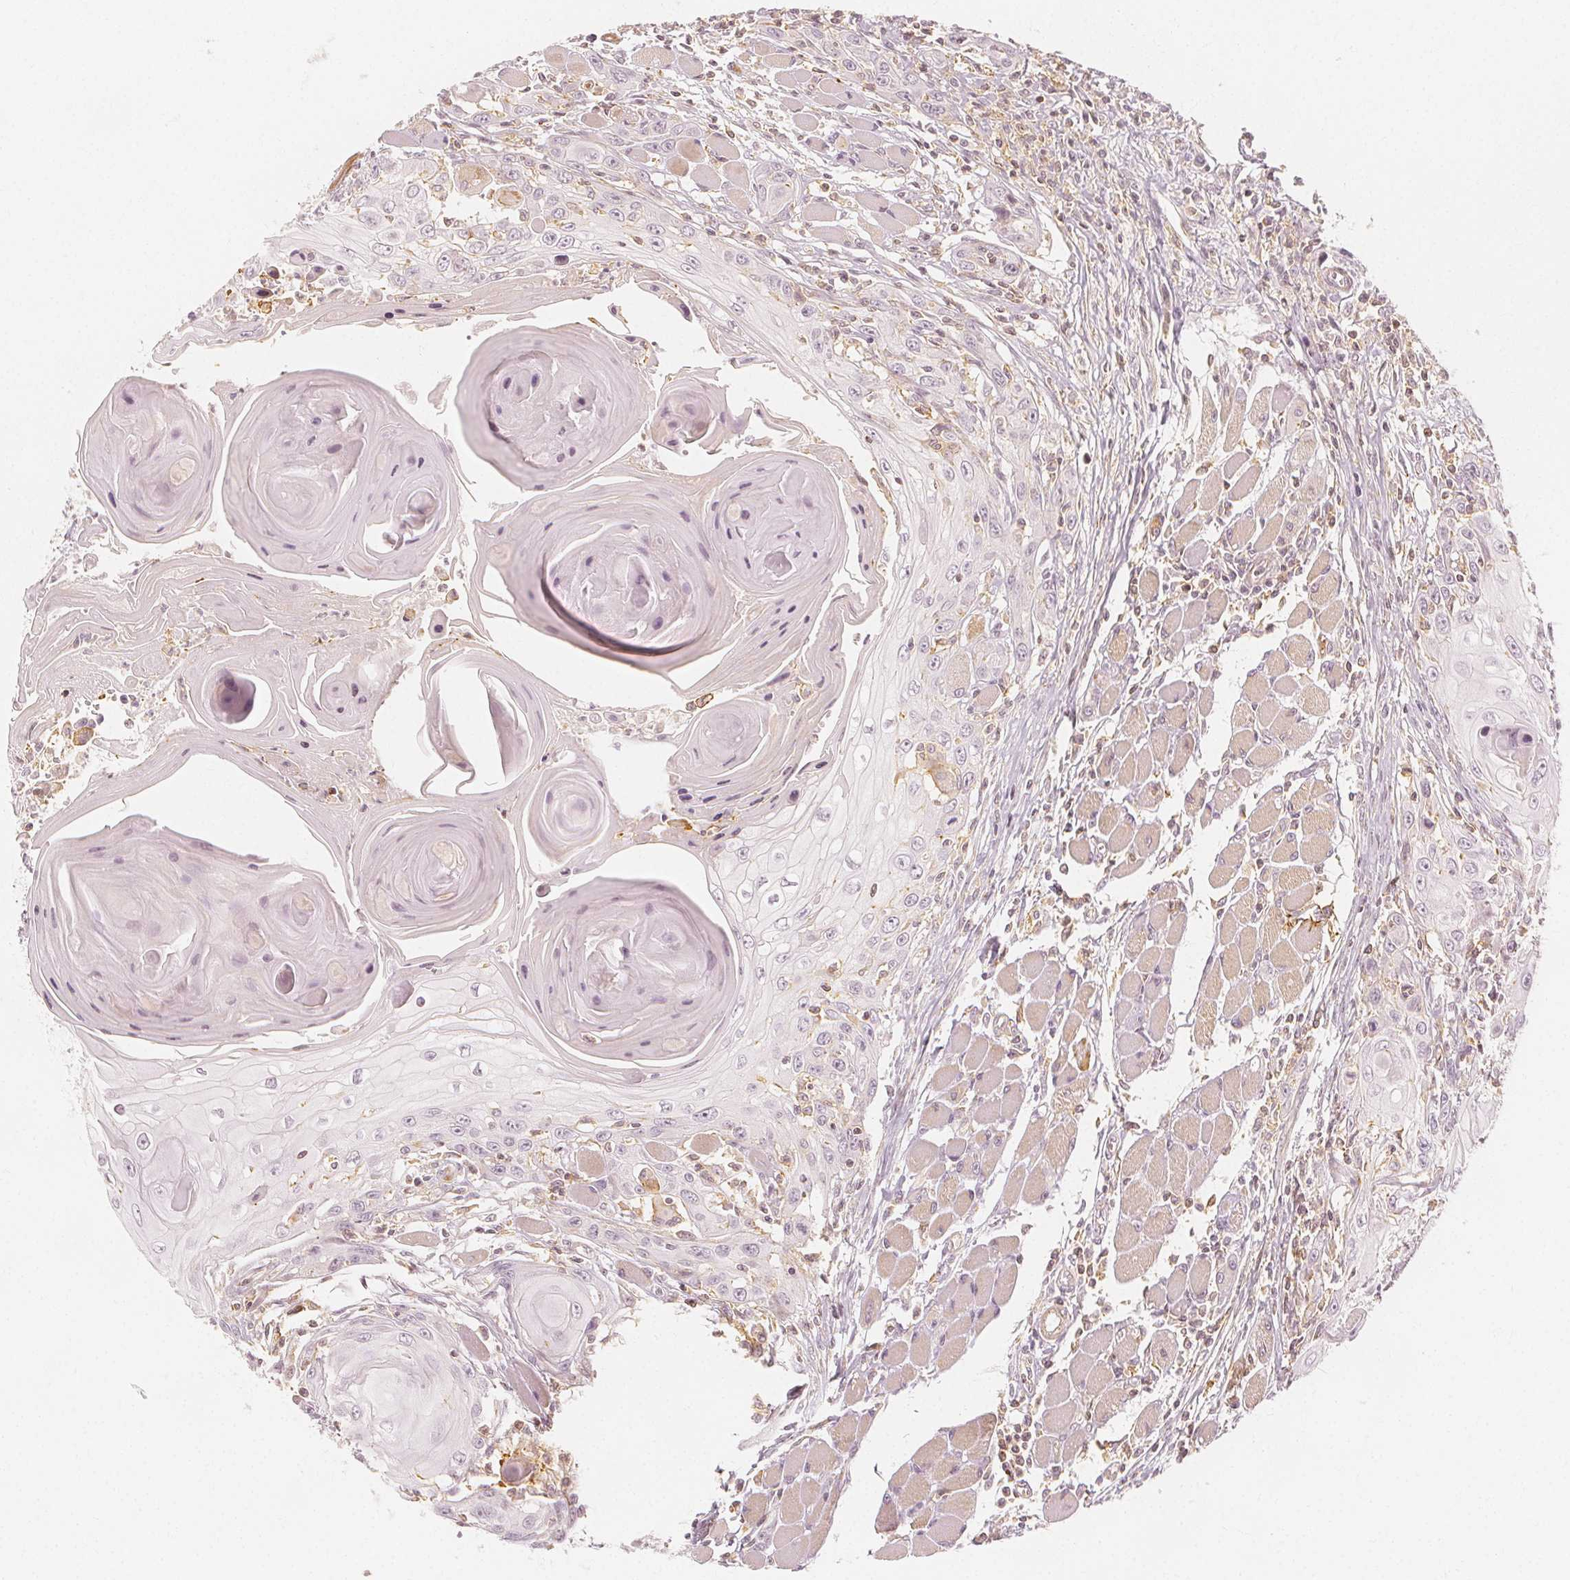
{"staining": {"intensity": "negative", "quantity": "none", "location": "none"}, "tissue": "head and neck cancer", "cell_type": "Tumor cells", "image_type": "cancer", "snomed": [{"axis": "morphology", "description": "Squamous cell carcinoma, NOS"}, {"axis": "topography", "description": "Head-Neck"}], "caption": "This is an immunohistochemistry image of human head and neck squamous cell carcinoma. There is no positivity in tumor cells.", "gene": "ARHGAP26", "patient": {"sex": "female", "age": 80}}